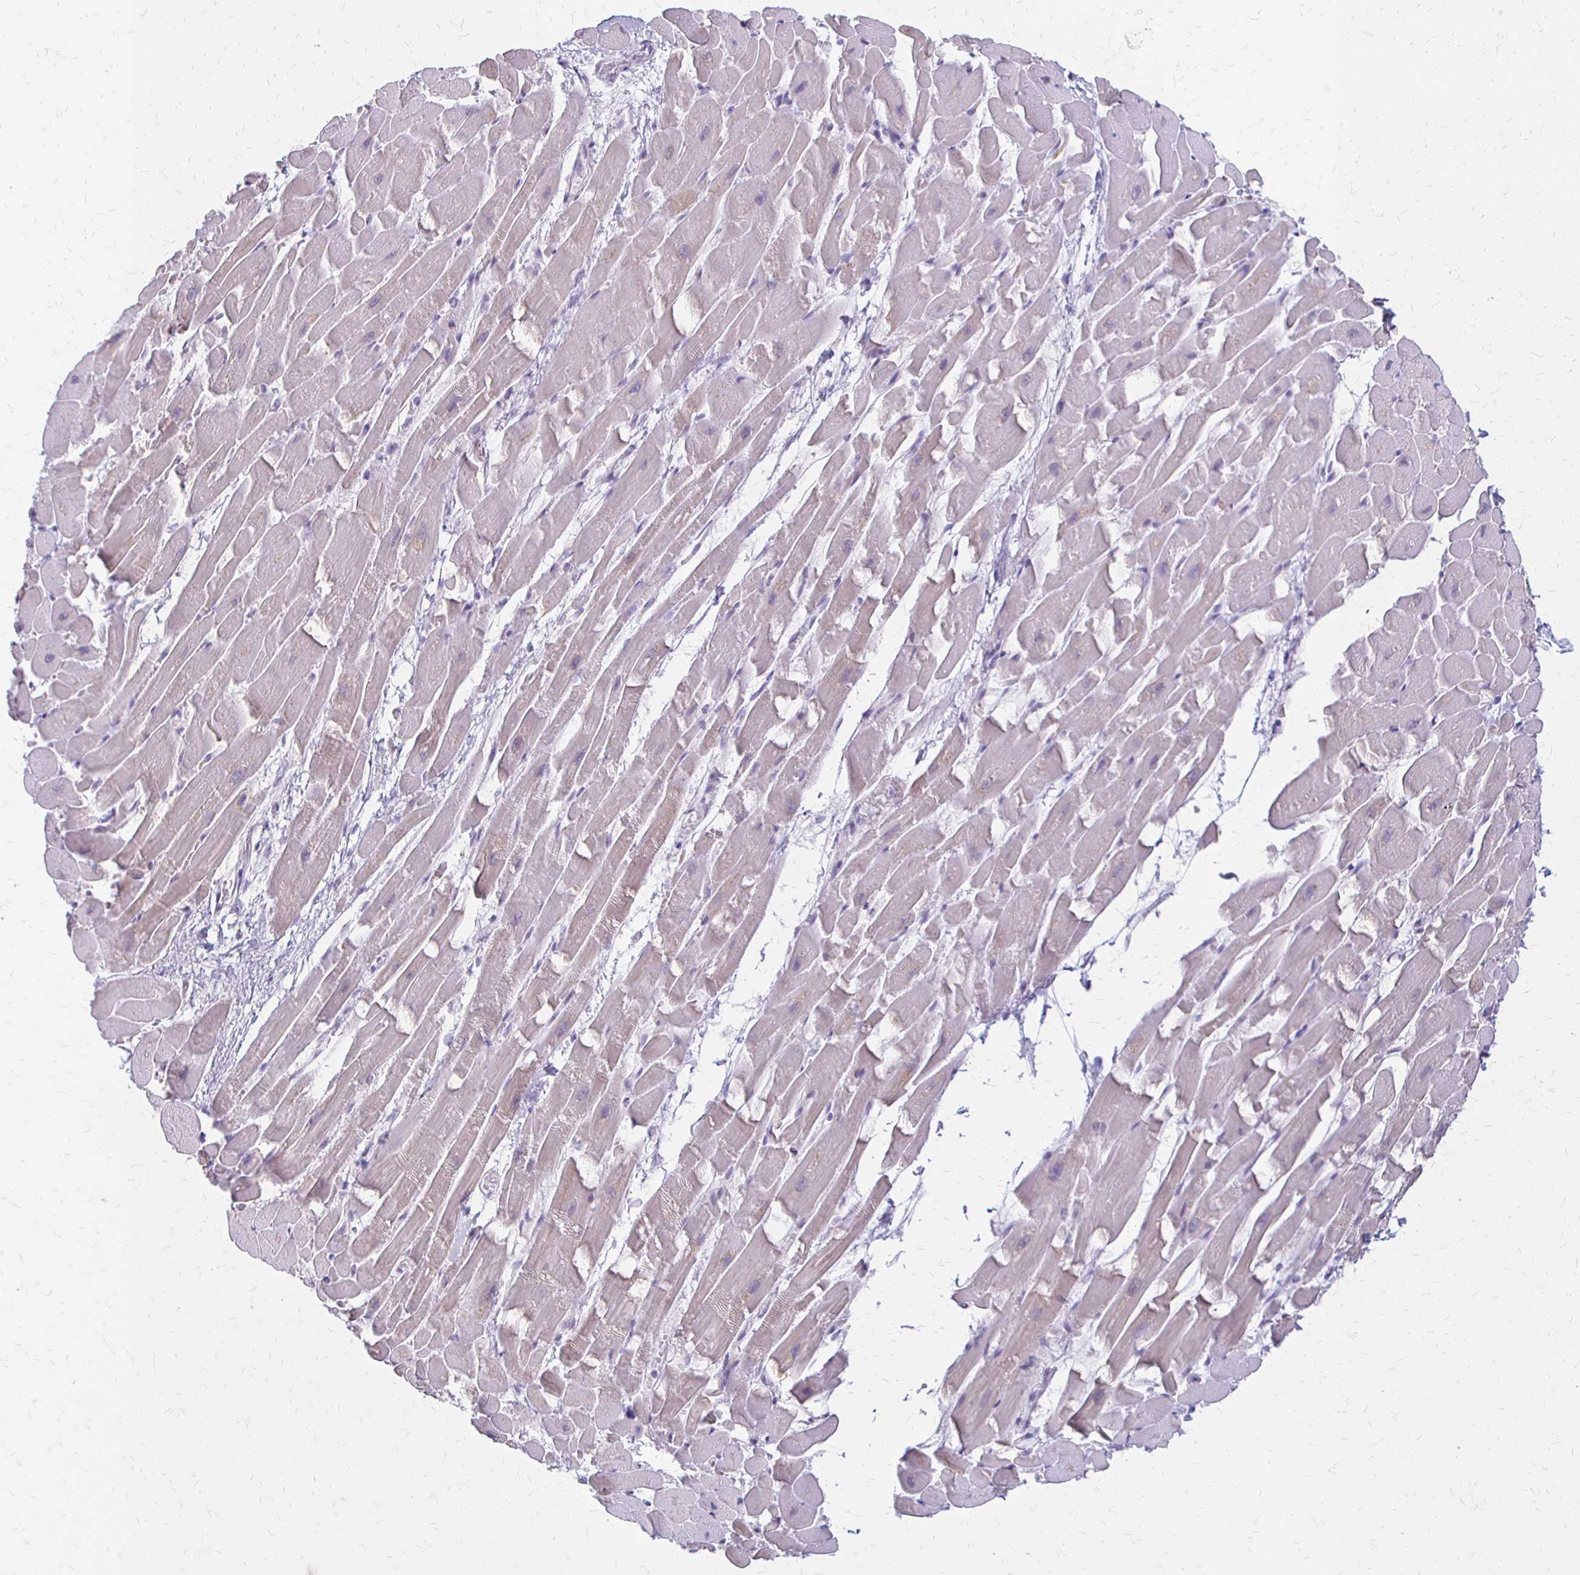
{"staining": {"intensity": "negative", "quantity": "none", "location": "none"}, "tissue": "heart muscle", "cell_type": "Cardiomyocytes", "image_type": "normal", "snomed": [{"axis": "morphology", "description": "Normal tissue, NOS"}, {"axis": "topography", "description": "Heart"}], "caption": "A high-resolution image shows immunohistochemistry (IHC) staining of unremarkable heart muscle, which demonstrates no significant expression in cardiomyocytes.", "gene": "ACP5", "patient": {"sex": "male", "age": 37}}